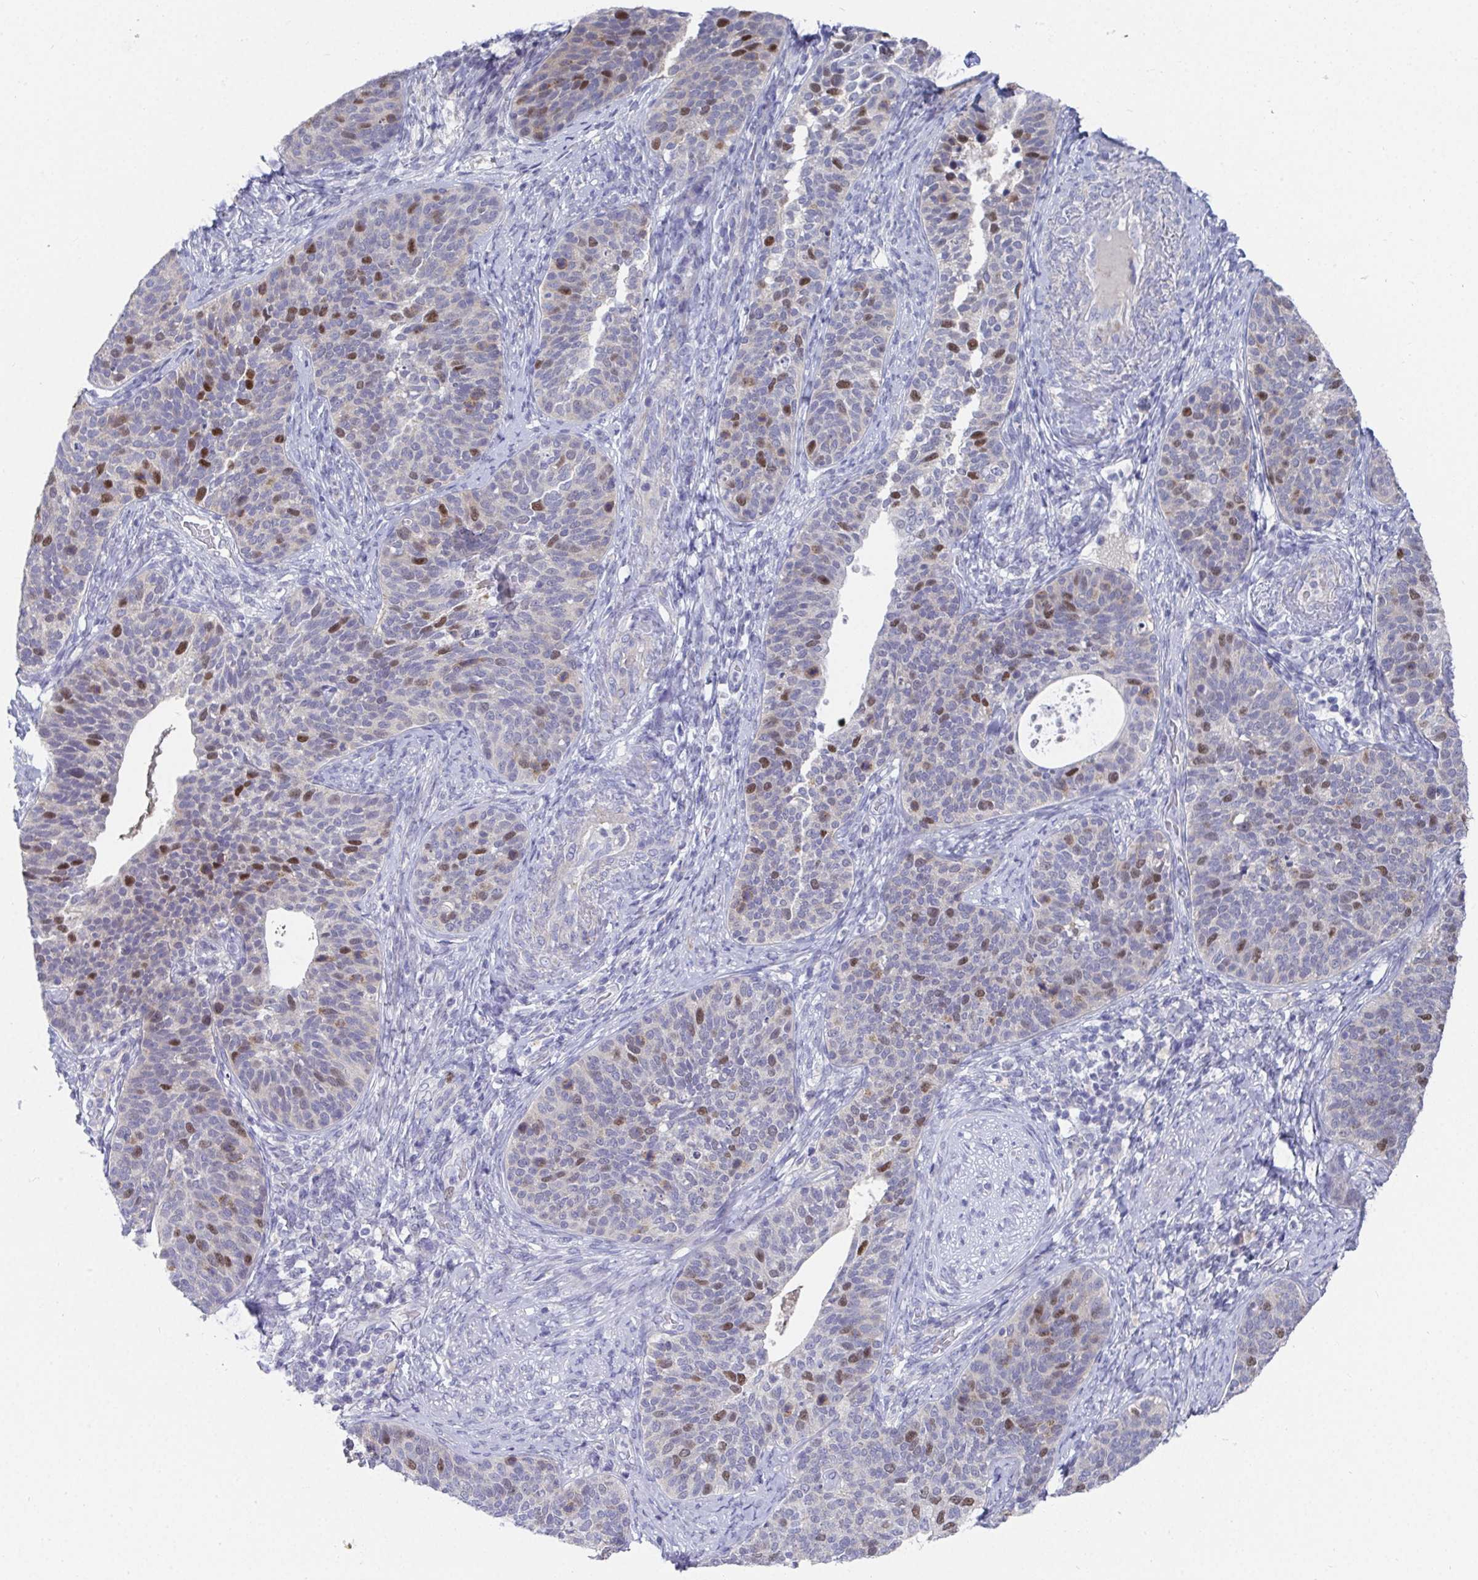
{"staining": {"intensity": "moderate", "quantity": "<25%", "location": "nuclear"}, "tissue": "cervical cancer", "cell_type": "Tumor cells", "image_type": "cancer", "snomed": [{"axis": "morphology", "description": "Squamous cell carcinoma, NOS"}, {"axis": "topography", "description": "Cervix"}], "caption": "Immunohistochemistry (DAB (3,3'-diaminobenzidine)) staining of human squamous cell carcinoma (cervical) displays moderate nuclear protein staining in approximately <25% of tumor cells.", "gene": "ATP5F1C", "patient": {"sex": "female", "age": 69}}